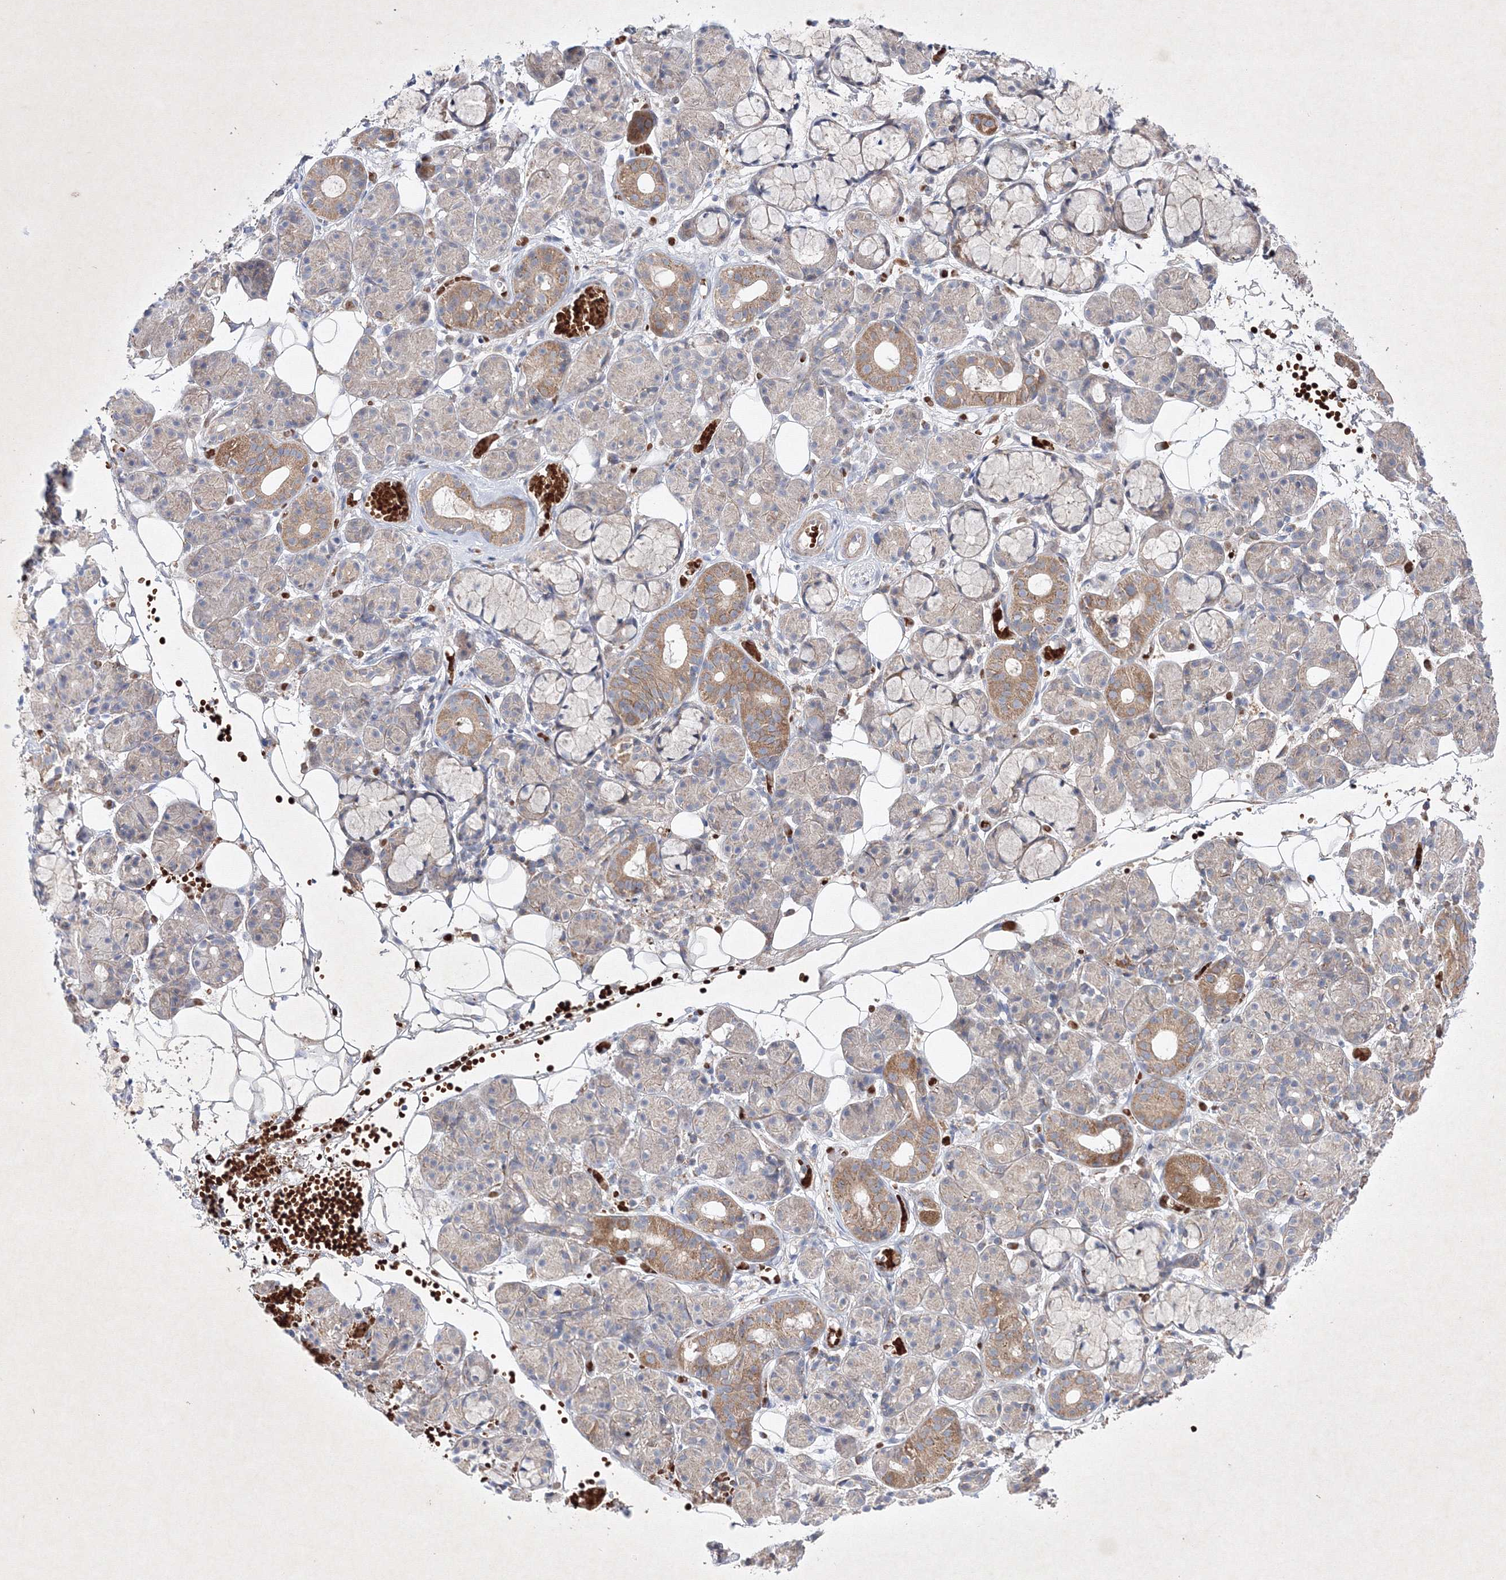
{"staining": {"intensity": "moderate", "quantity": "<25%", "location": "cytoplasmic/membranous"}, "tissue": "salivary gland", "cell_type": "Glandular cells", "image_type": "normal", "snomed": [{"axis": "morphology", "description": "Normal tissue, NOS"}, {"axis": "topography", "description": "Salivary gland"}], "caption": "Approximately <25% of glandular cells in normal human salivary gland reveal moderate cytoplasmic/membranous protein positivity as visualized by brown immunohistochemical staining.", "gene": "OPA1", "patient": {"sex": "male", "age": 63}}